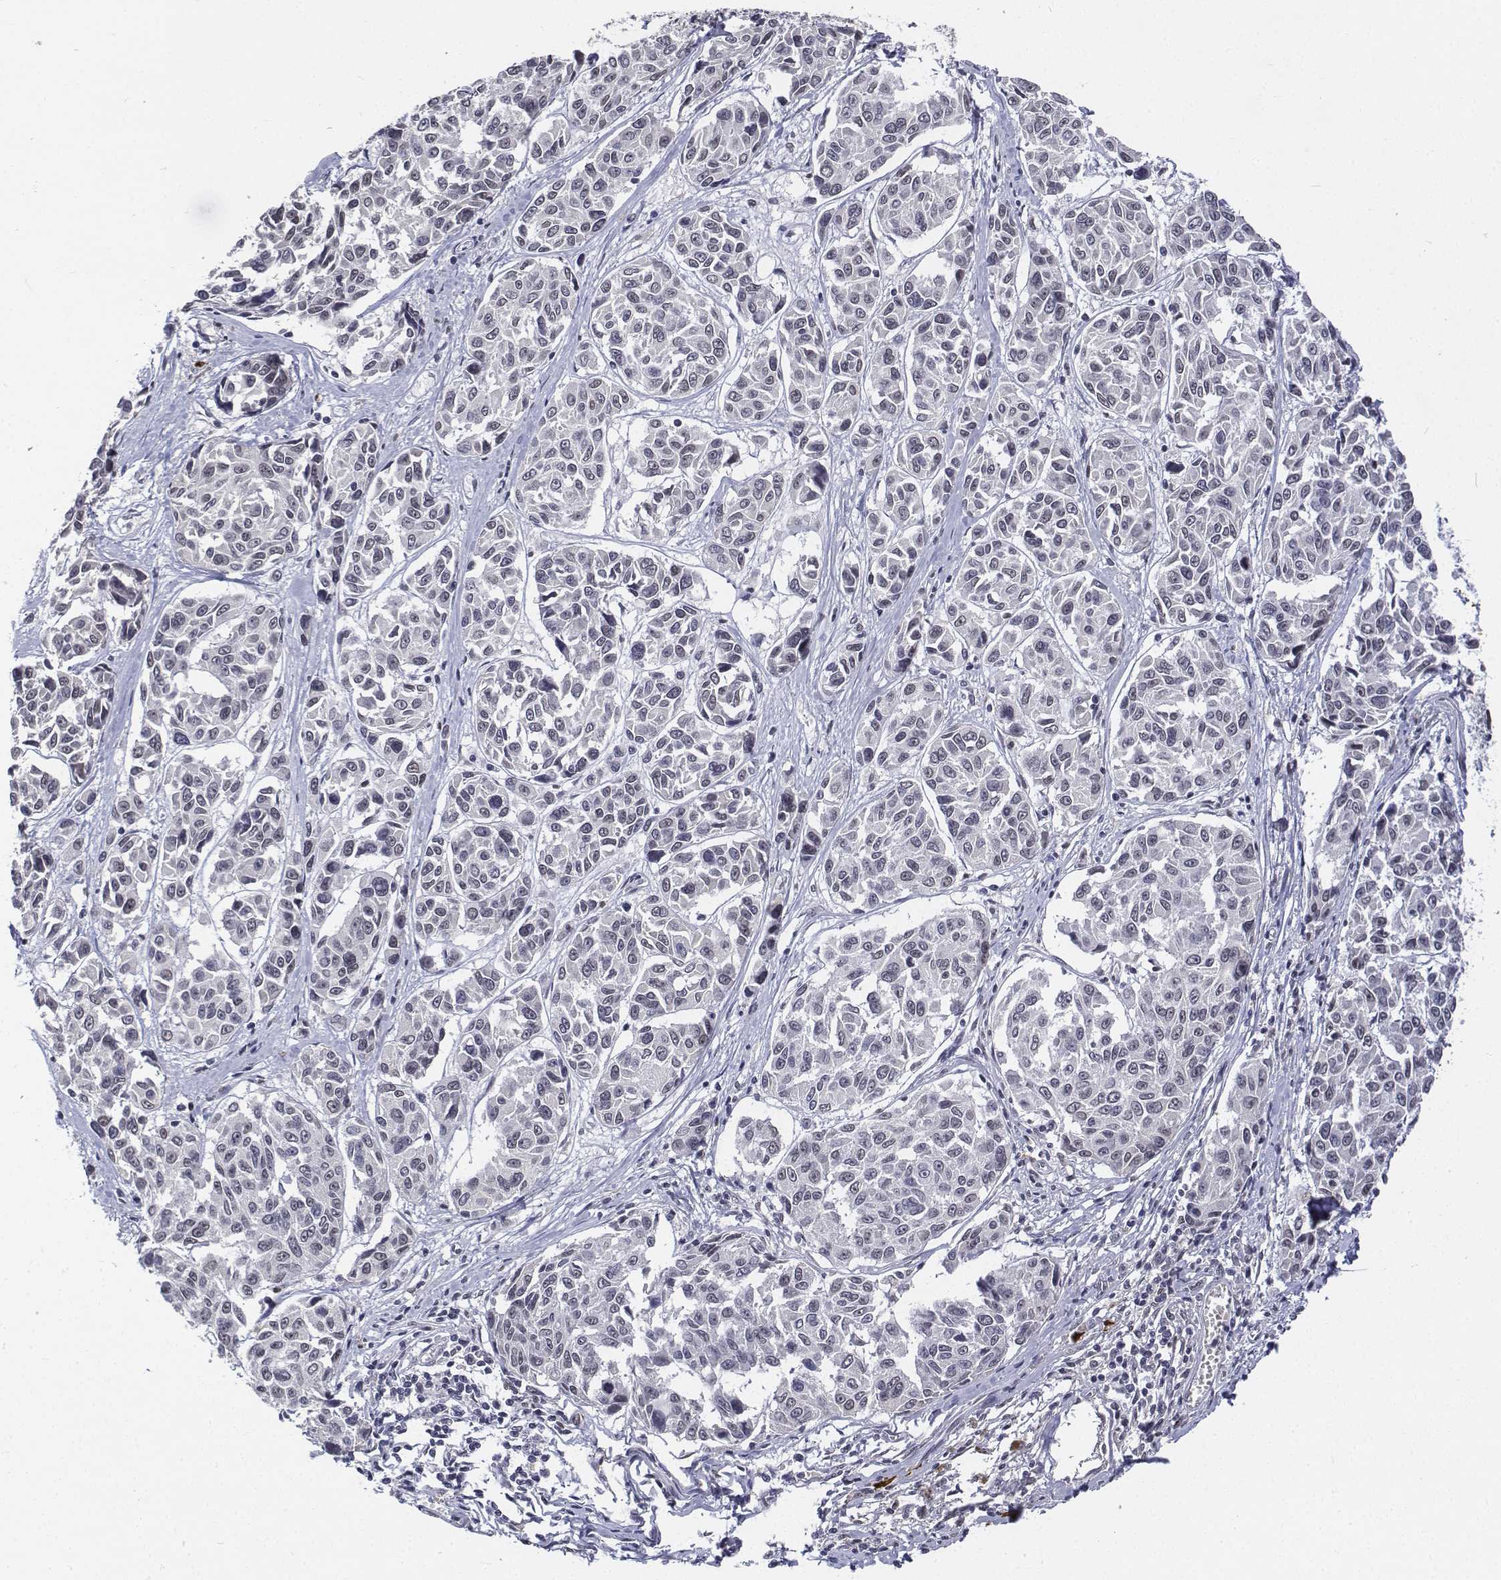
{"staining": {"intensity": "weak", "quantity": "25%-75%", "location": "nuclear"}, "tissue": "melanoma", "cell_type": "Tumor cells", "image_type": "cancer", "snomed": [{"axis": "morphology", "description": "Malignant melanoma, NOS"}, {"axis": "topography", "description": "Skin"}], "caption": "Immunohistochemistry (IHC) photomicrograph of human melanoma stained for a protein (brown), which displays low levels of weak nuclear positivity in about 25%-75% of tumor cells.", "gene": "ATRX", "patient": {"sex": "female", "age": 66}}